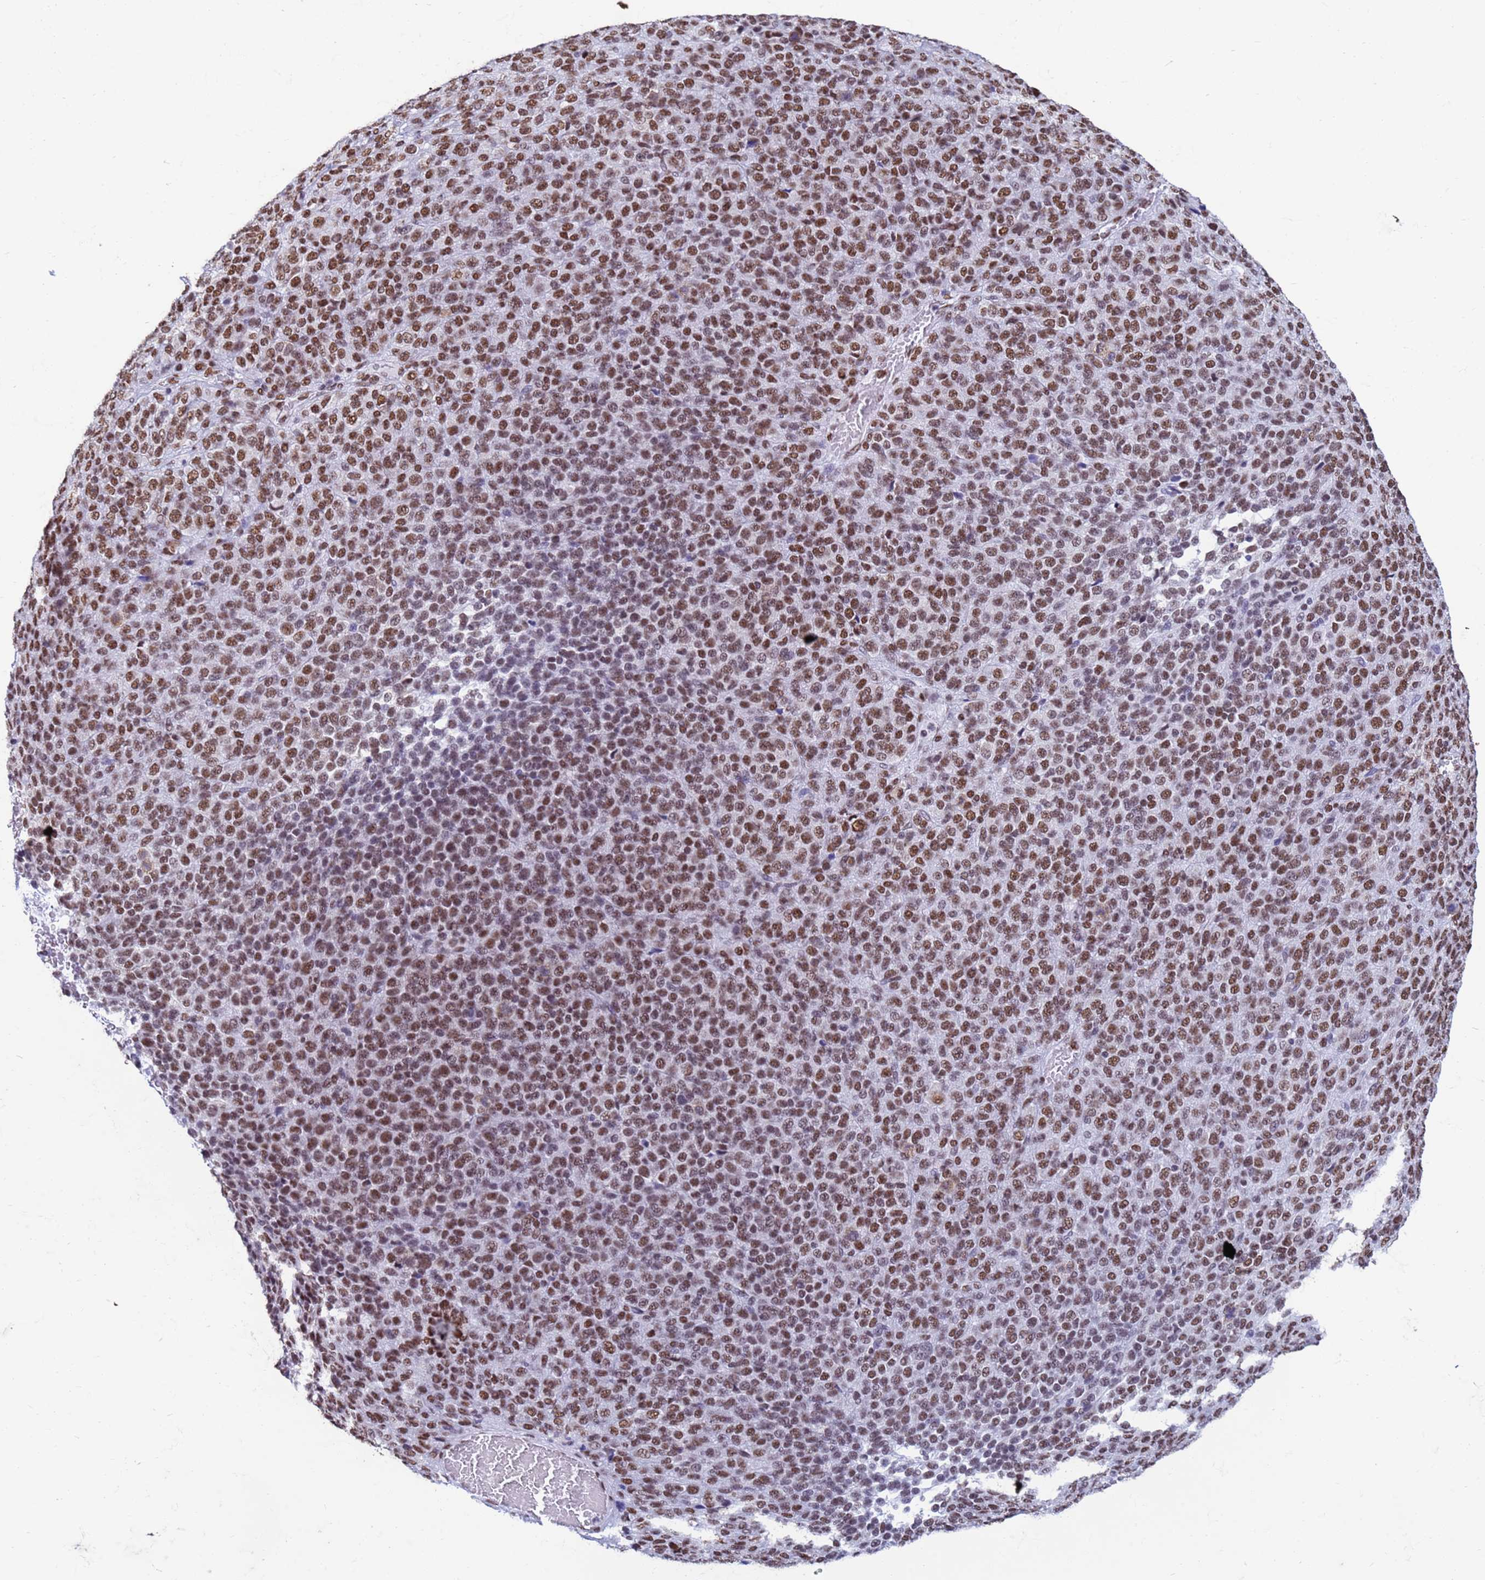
{"staining": {"intensity": "strong", "quantity": ">75%", "location": "nuclear"}, "tissue": "melanoma", "cell_type": "Tumor cells", "image_type": "cancer", "snomed": [{"axis": "morphology", "description": "Malignant melanoma, Metastatic site"}, {"axis": "topography", "description": "Brain"}], "caption": "This histopathology image exhibits immunohistochemistry (IHC) staining of malignant melanoma (metastatic site), with high strong nuclear positivity in about >75% of tumor cells.", "gene": "FAM170B", "patient": {"sex": "female", "age": 56}}